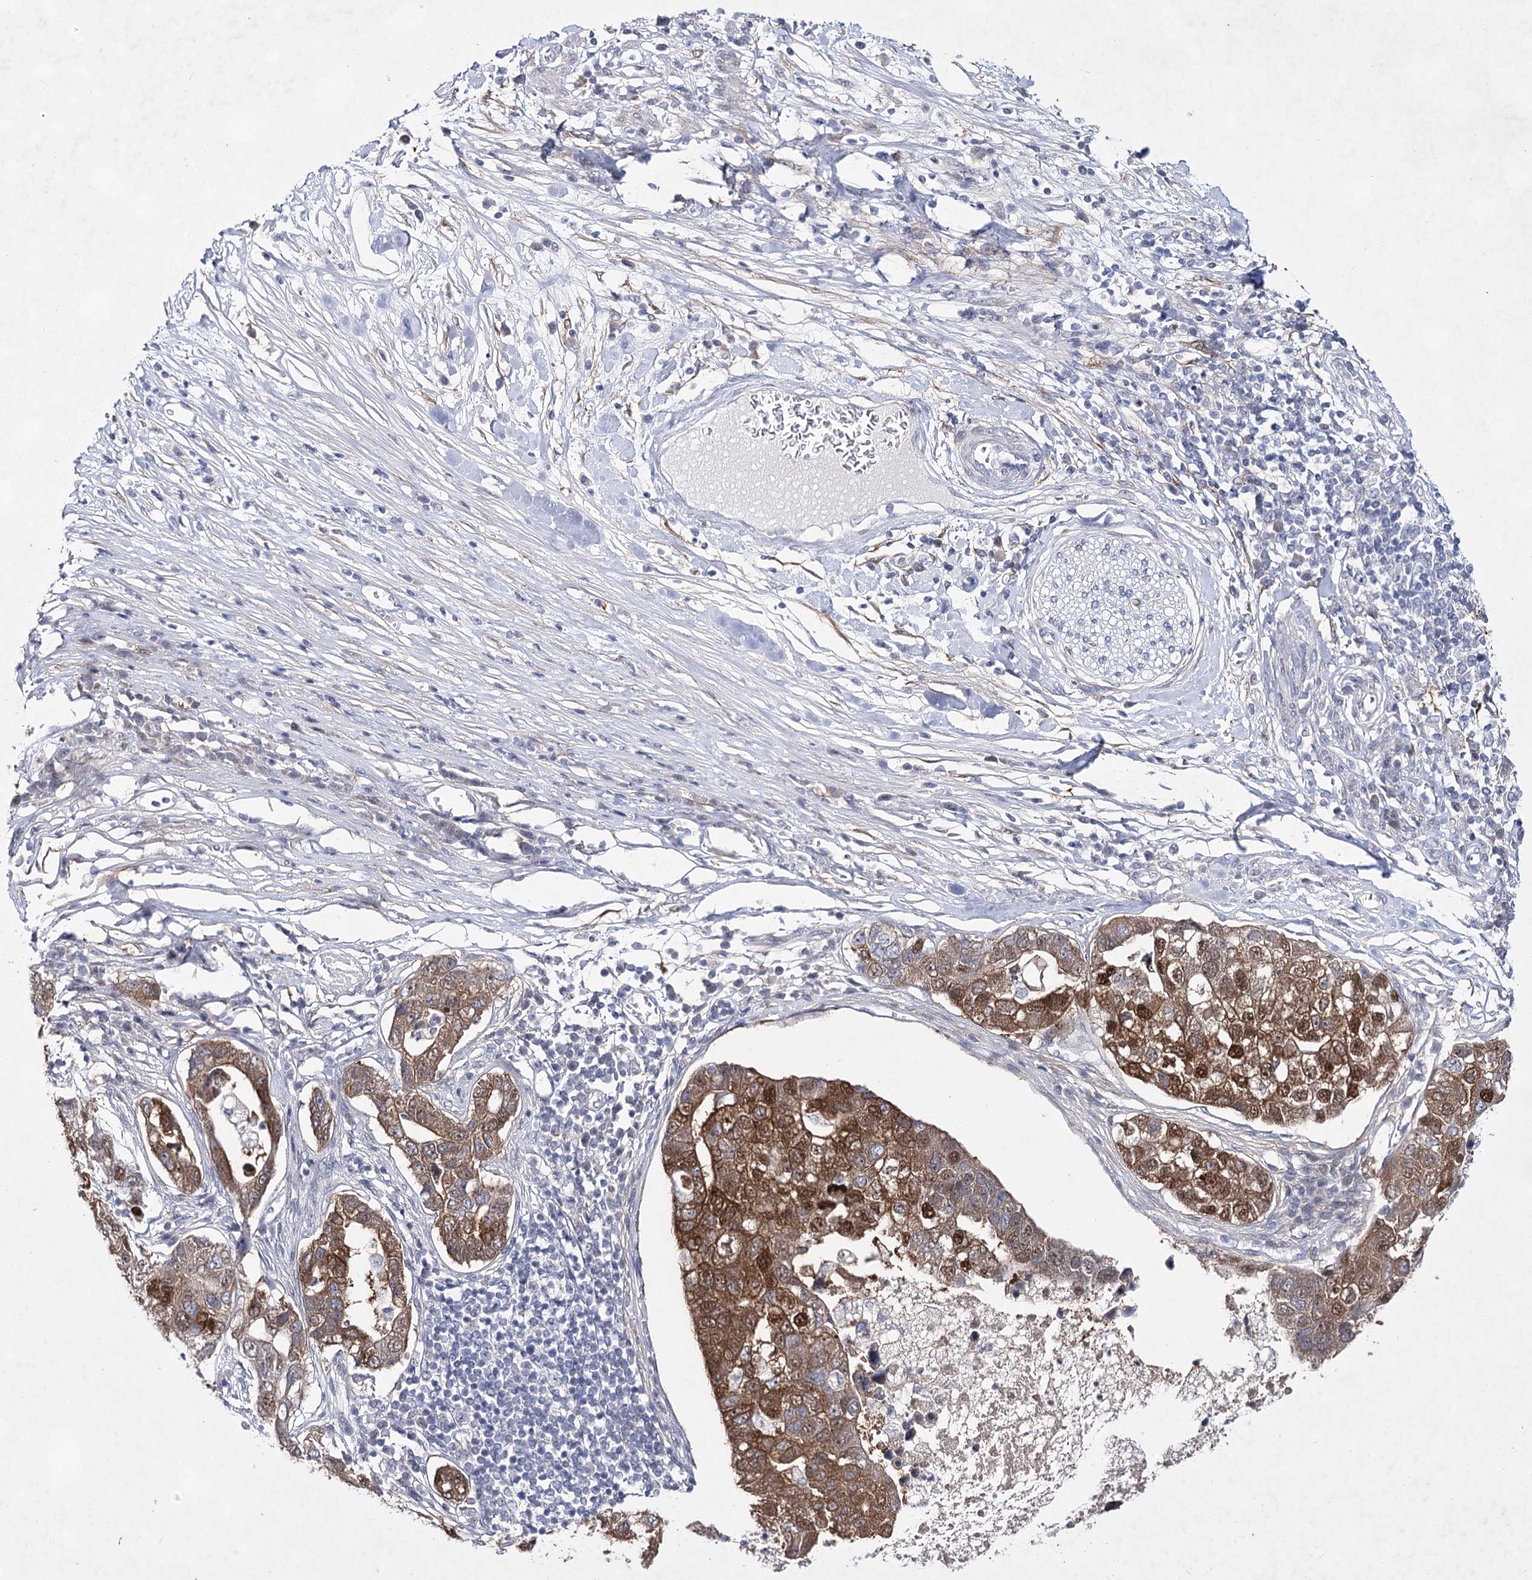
{"staining": {"intensity": "strong", "quantity": ">75%", "location": "cytoplasmic/membranous,nuclear"}, "tissue": "pancreatic cancer", "cell_type": "Tumor cells", "image_type": "cancer", "snomed": [{"axis": "morphology", "description": "Adenocarcinoma, NOS"}, {"axis": "topography", "description": "Pancreas"}], "caption": "Protein analysis of pancreatic cancer tissue reveals strong cytoplasmic/membranous and nuclear staining in approximately >75% of tumor cells.", "gene": "UGDH", "patient": {"sex": "female", "age": 61}}